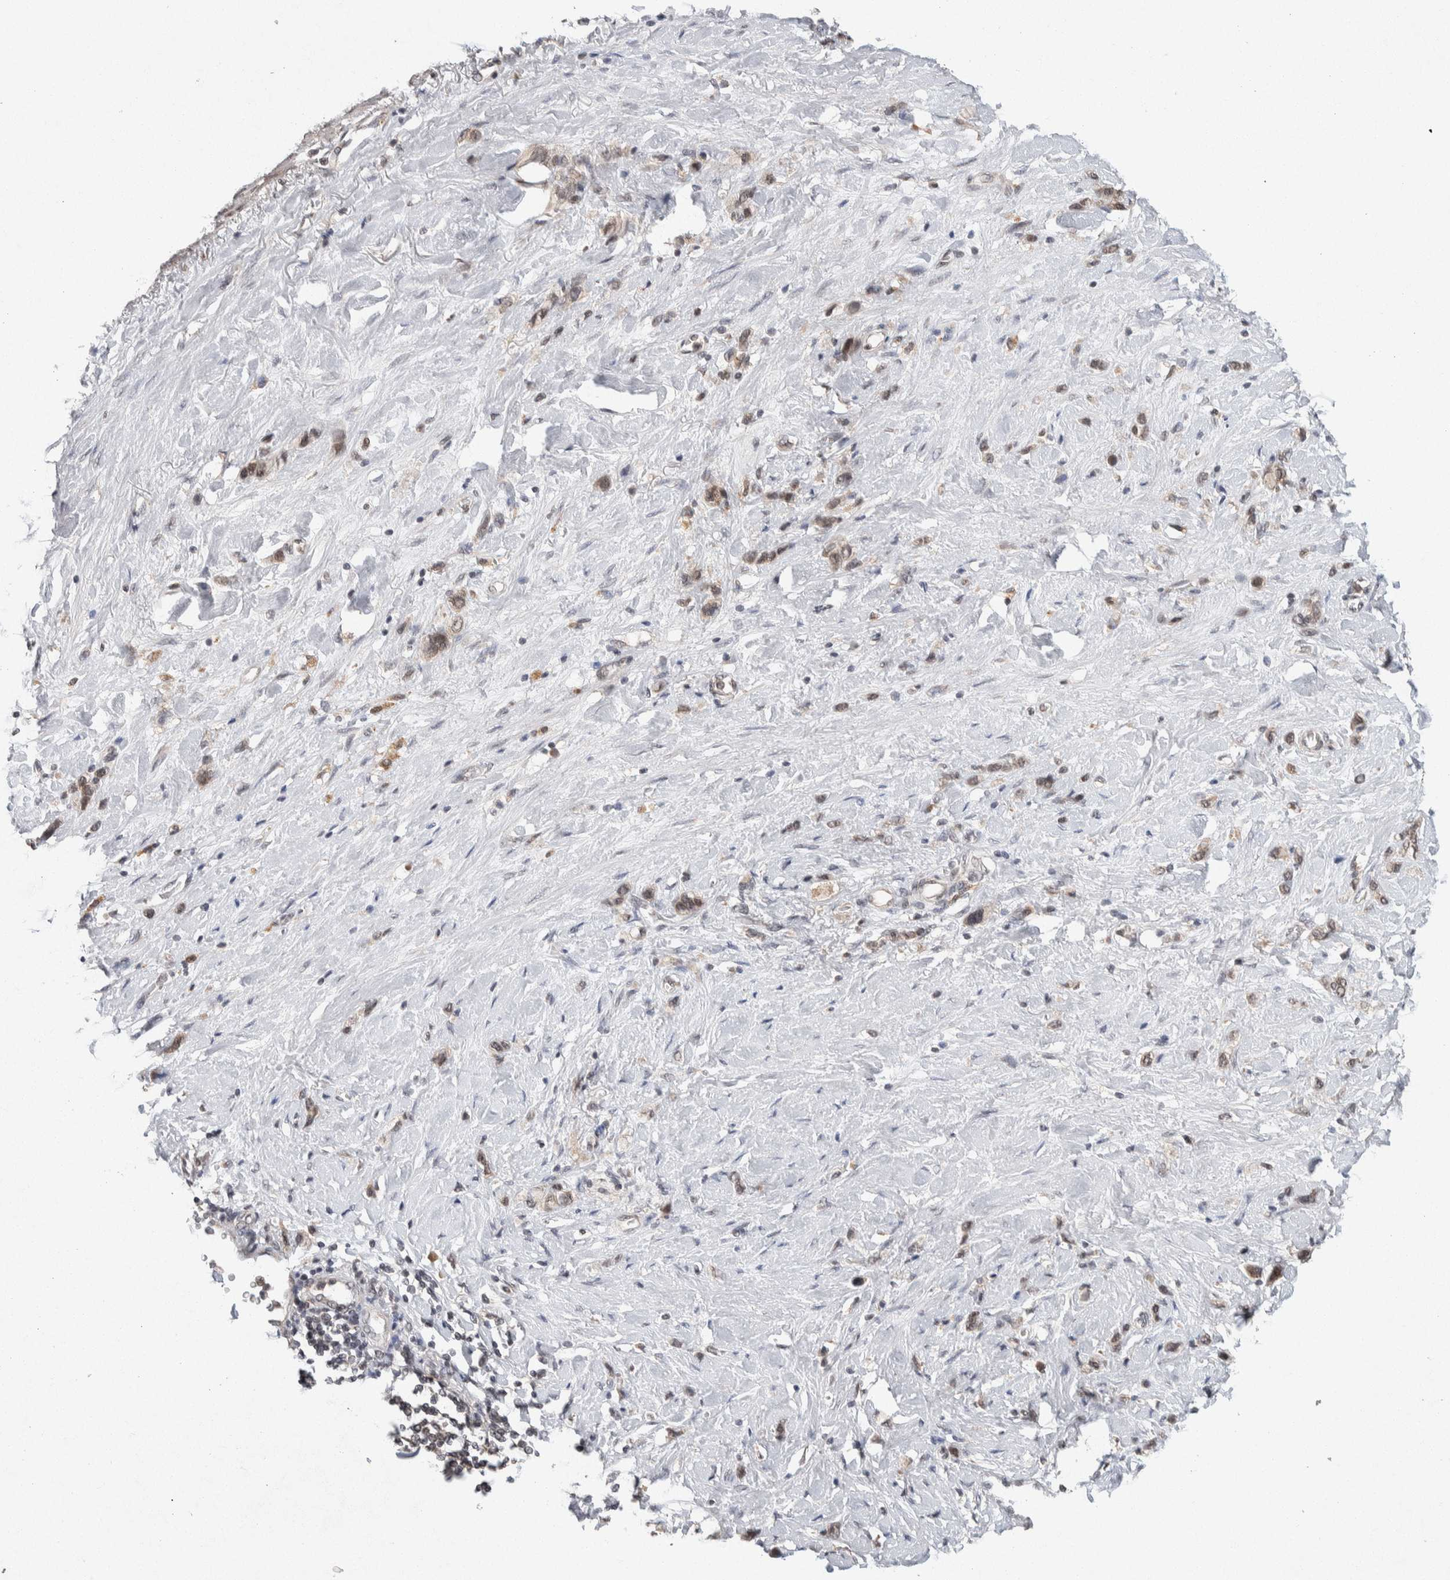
{"staining": {"intensity": "weak", "quantity": ">75%", "location": "cytoplasmic/membranous"}, "tissue": "stomach cancer", "cell_type": "Tumor cells", "image_type": "cancer", "snomed": [{"axis": "morphology", "description": "Normal tissue, NOS"}, {"axis": "morphology", "description": "Adenocarcinoma, NOS"}, {"axis": "morphology", "description": "Adenocarcinoma, High grade"}, {"axis": "topography", "description": "Stomach, upper"}, {"axis": "topography", "description": "Stomach"}], "caption": "Stomach cancer (adenocarcinoma) stained for a protein (brown) displays weak cytoplasmic/membranous positive staining in about >75% of tumor cells.", "gene": "KCNK1", "patient": {"sex": "female", "age": 65}}